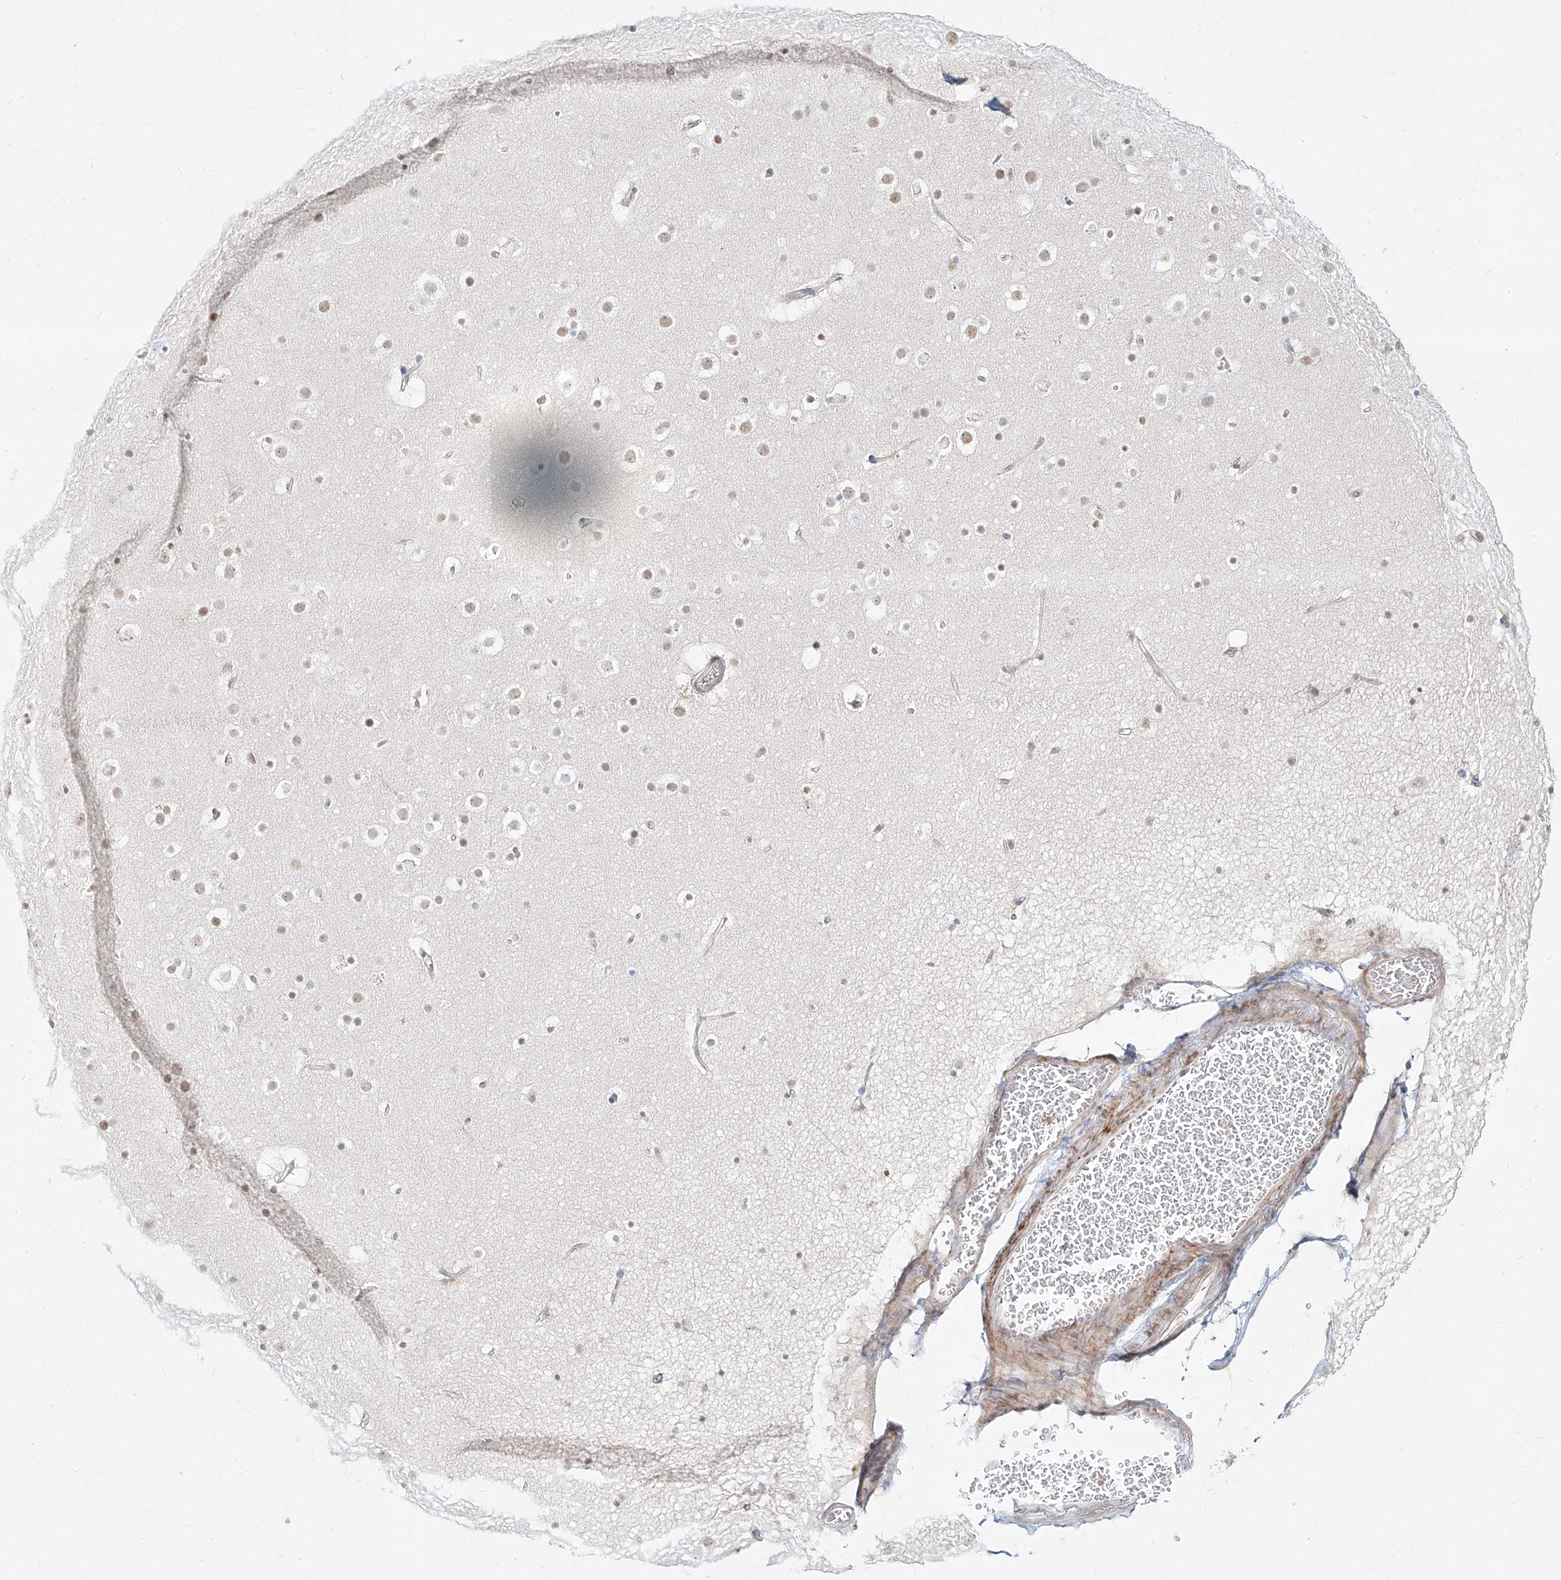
{"staining": {"intensity": "negative", "quantity": "none", "location": "none"}, "tissue": "cerebral cortex", "cell_type": "Endothelial cells", "image_type": "normal", "snomed": [{"axis": "morphology", "description": "Normal tissue, NOS"}, {"axis": "topography", "description": "Cerebral cortex"}], "caption": "Immunohistochemical staining of normal cerebral cortex shows no significant expression in endothelial cells. The staining was performed using DAB to visualize the protein expression in brown, while the nuclei were stained in blue with hematoxylin (Magnification: 20x).", "gene": "SLC2A12", "patient": {"sex": "male", "age": 57}}